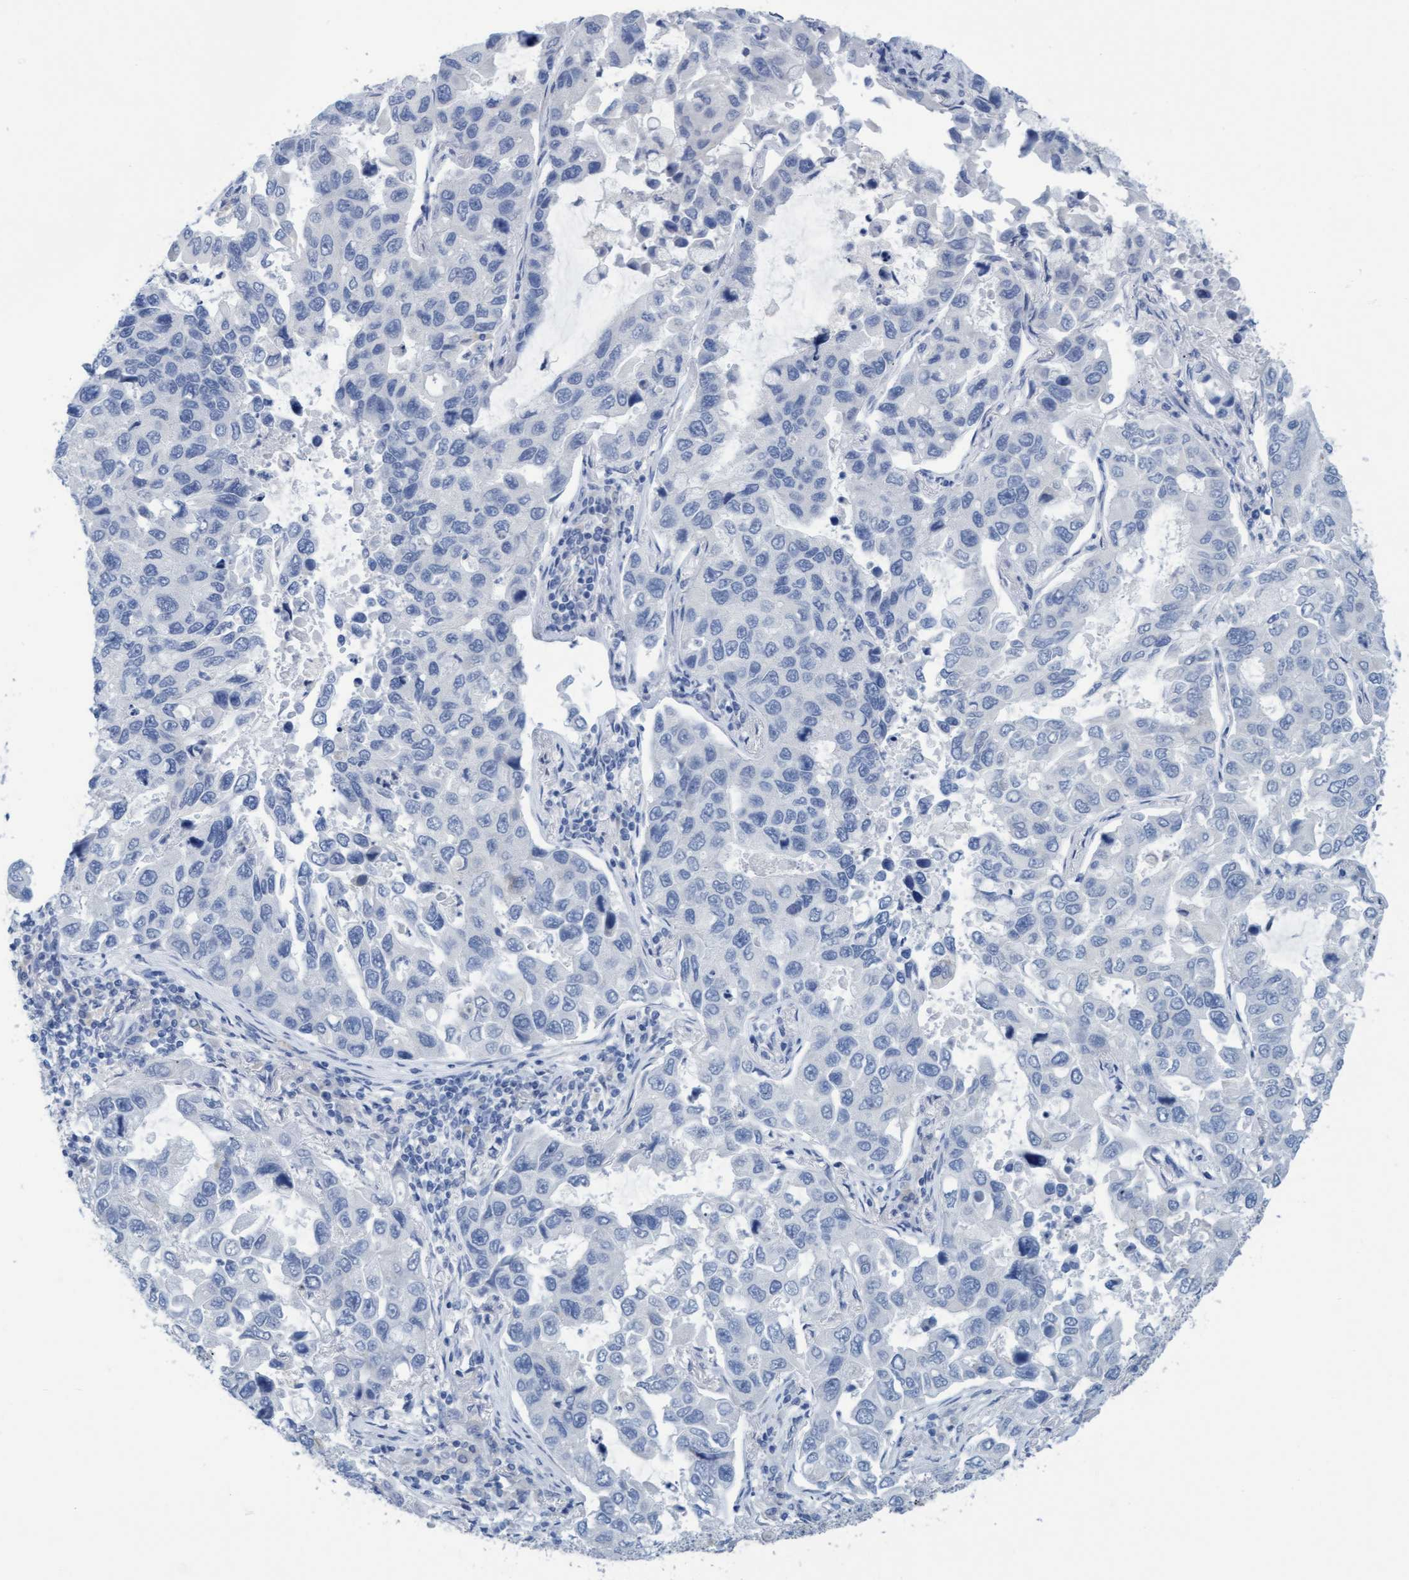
{"staining": {"intensity": "negative", "quantity": "none", "location": "none"}, "tissue": "lung cancer", "cell_type": "Tumor cells", "image_type": "cancer", "snomed": [{"axis": "morphology", "description": "Adenocarcinoma, NOS"}, {"axis": "topography", "description": "Lung"}], "caption": "A histopathology image of human lung adenocarcinoma is negative for staining in tumor cells.", "gene": "SSTR3", "patient": {"sex": "male", "age": 64}}